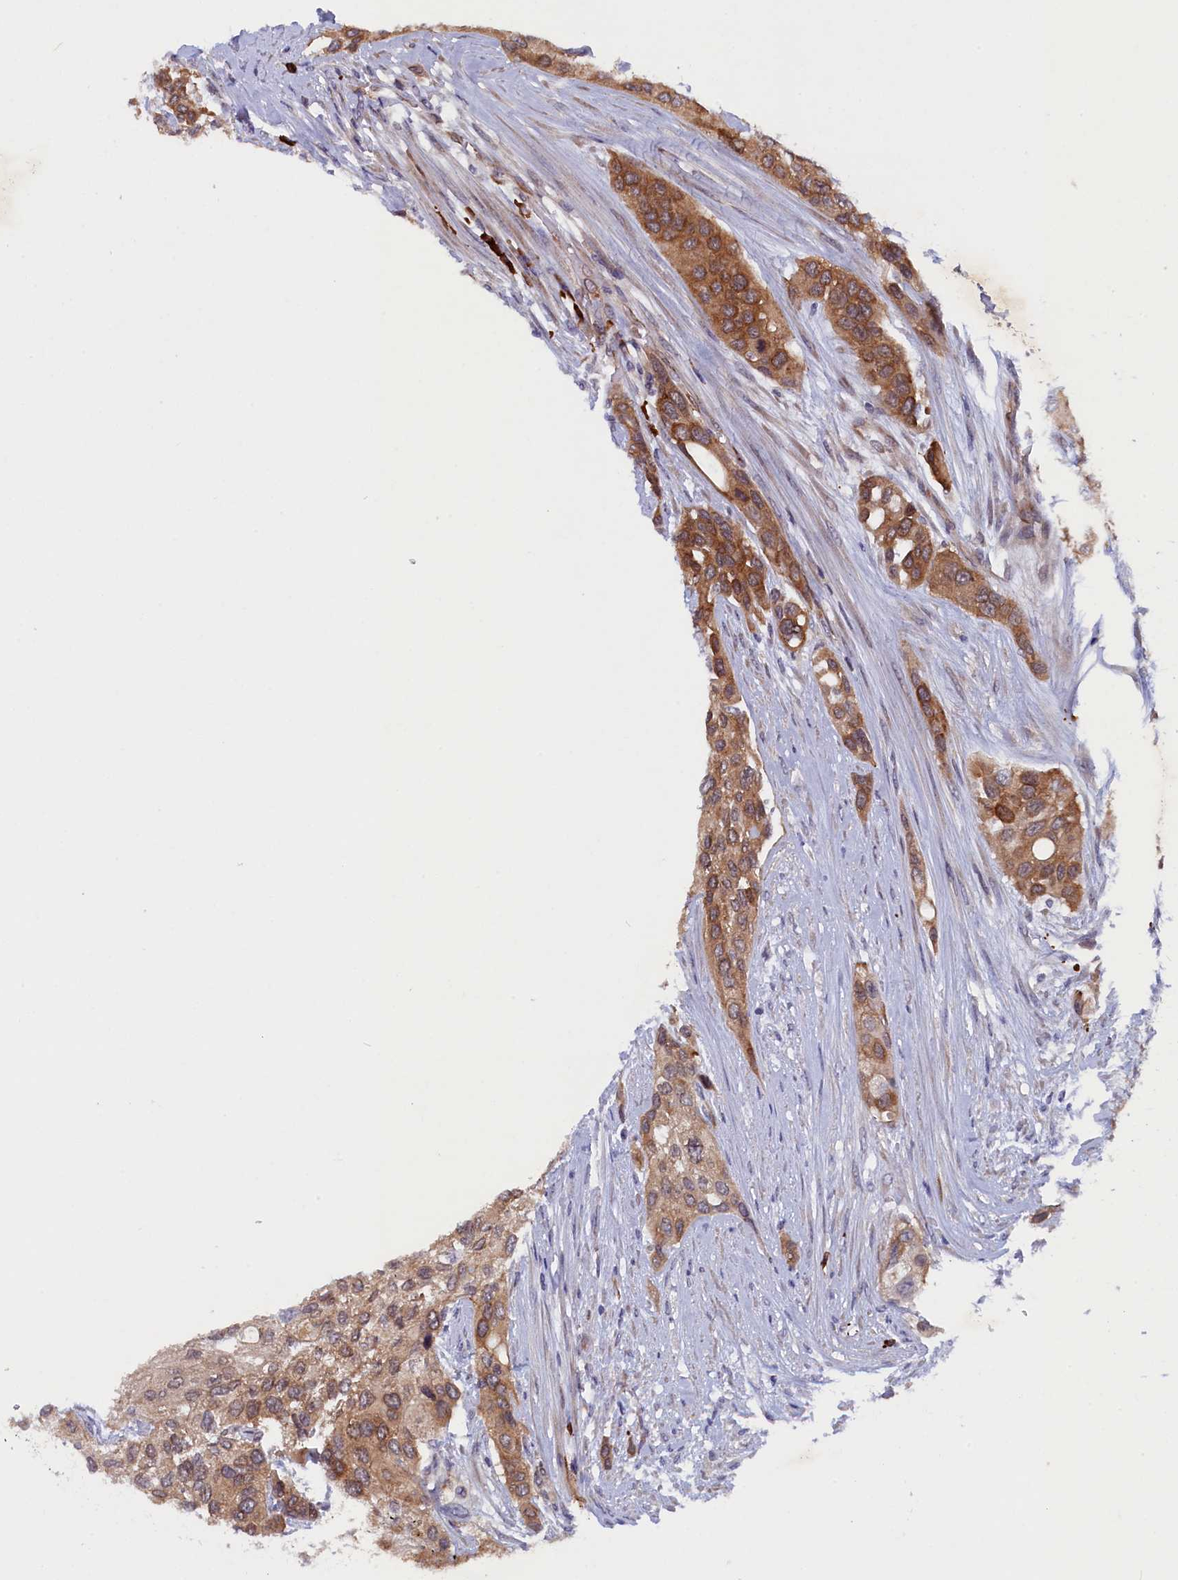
{"staining": {"intensity": "weak", "quantity": ">75%", "location": "cytoplasmic/membranous"}, "tissue": "urothelial cancer", "cell_type": "Tumor cells", "image_type": "cancer", "snomed": [{"axis": "morphology", "description": "Normal tissue, NOS"}, {"axis": "morphology", "description": "Urothelial carcinoma, High grade"}, {"axis": "topography", "description": "Vascular tissue"}, {"axis": "topography", "description": "Urinary bladder"}], "caption": "This histopathology image shows IHC staining of human urothelial cancer, with low weak cytoplasmic/membranous positivity in about >75% of tumor cells.", "gene": "JPT2", "patient": {"sex": "female", "age": 56}}